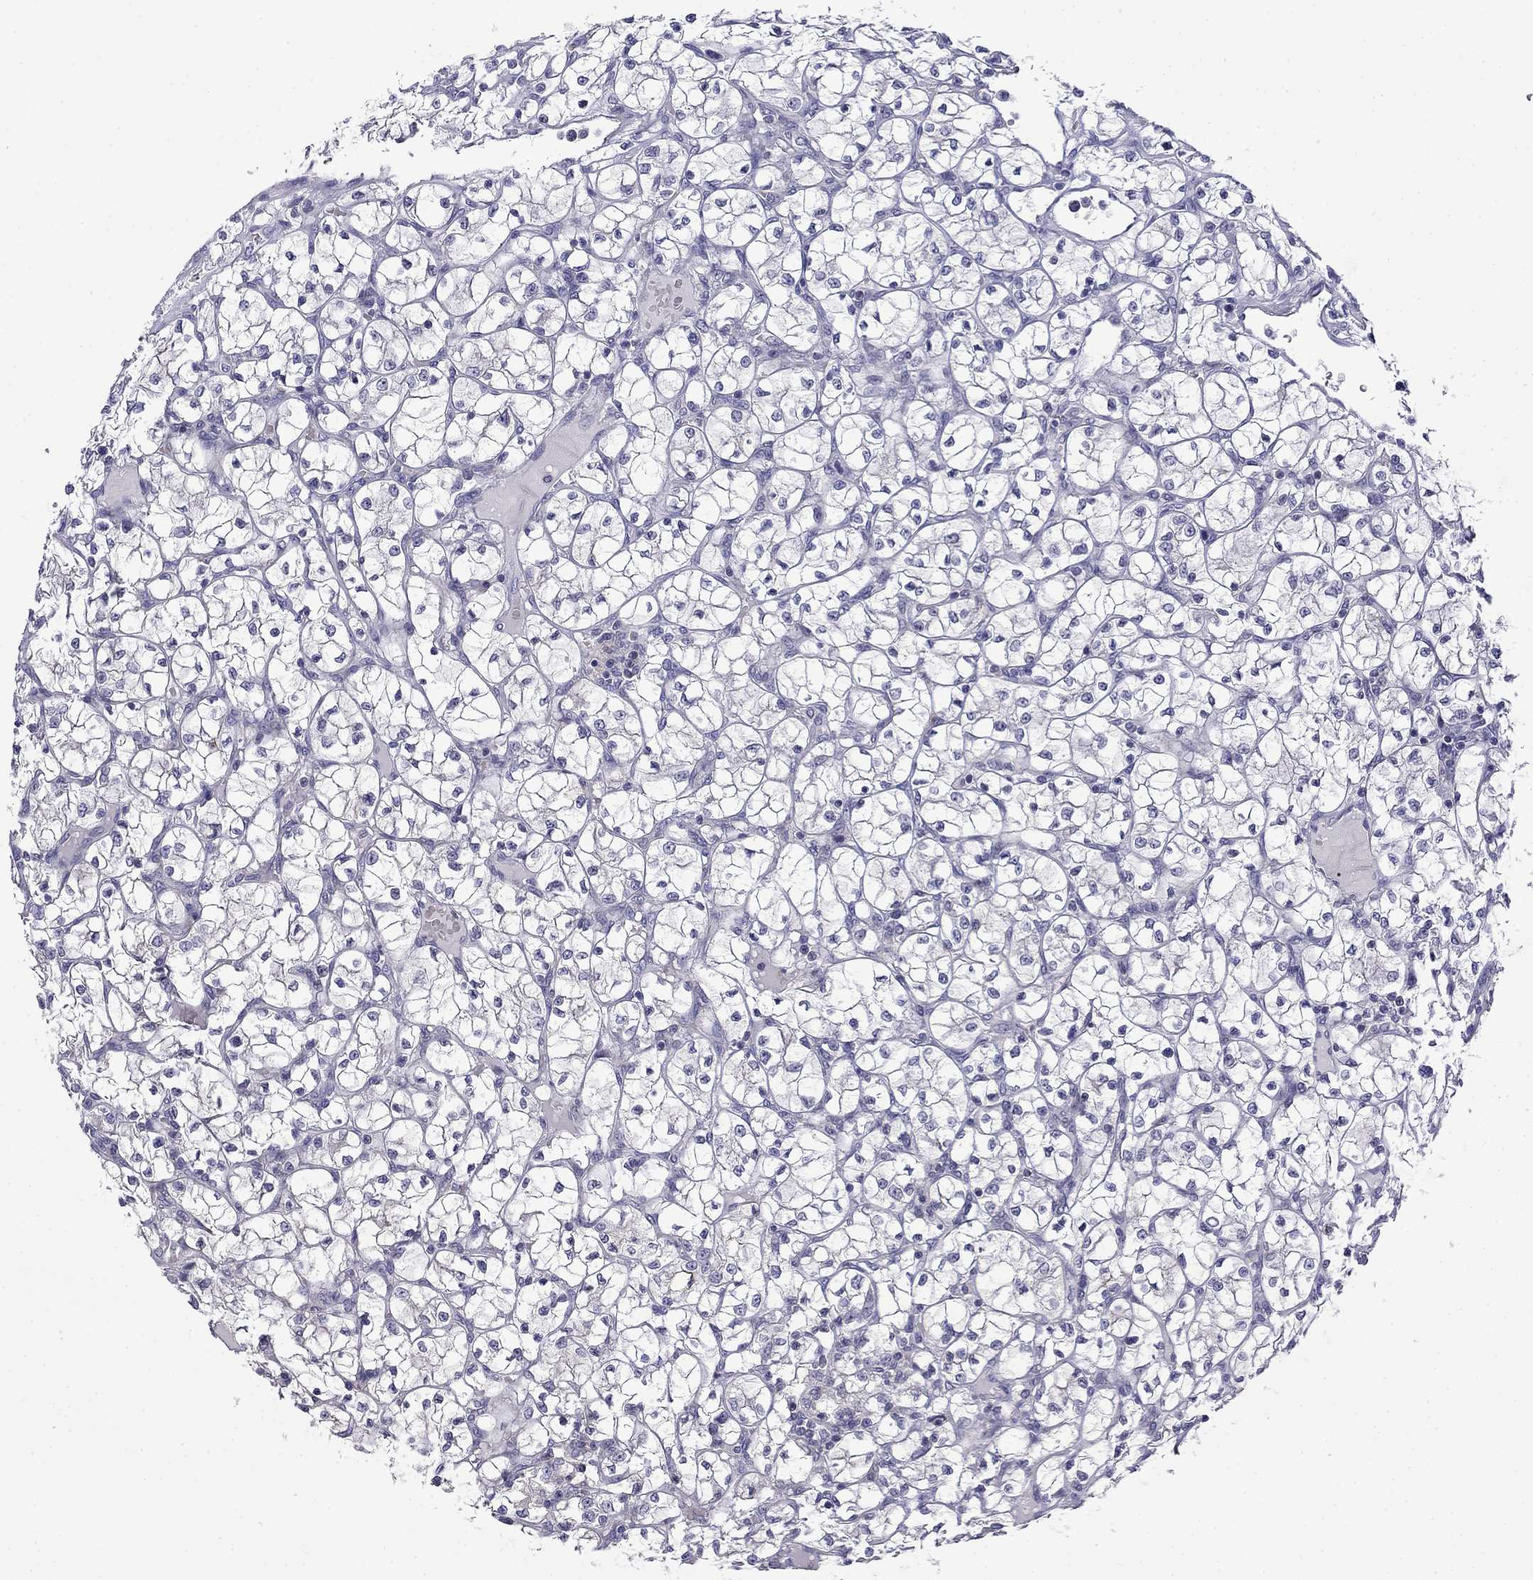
{"staining": {"intensity": "negative", "quantity": "none", "location": "none"}, "tissue": "renal cancer", "cell_type": "Tumor cells", "image_type": "cancer", "snomed": [{"axis": "morphology", "description": "Adenocarcinoma, NOS"}, {"axis": "topography", "description": "Kidney"}], "caption": "IHC micrograph of human renal adenocarcinoma stained for a protein (brown), which exhibits no staining in tumor cells.", "gene": "PRR18", "patient": {"sex": "female", "age": 64}}